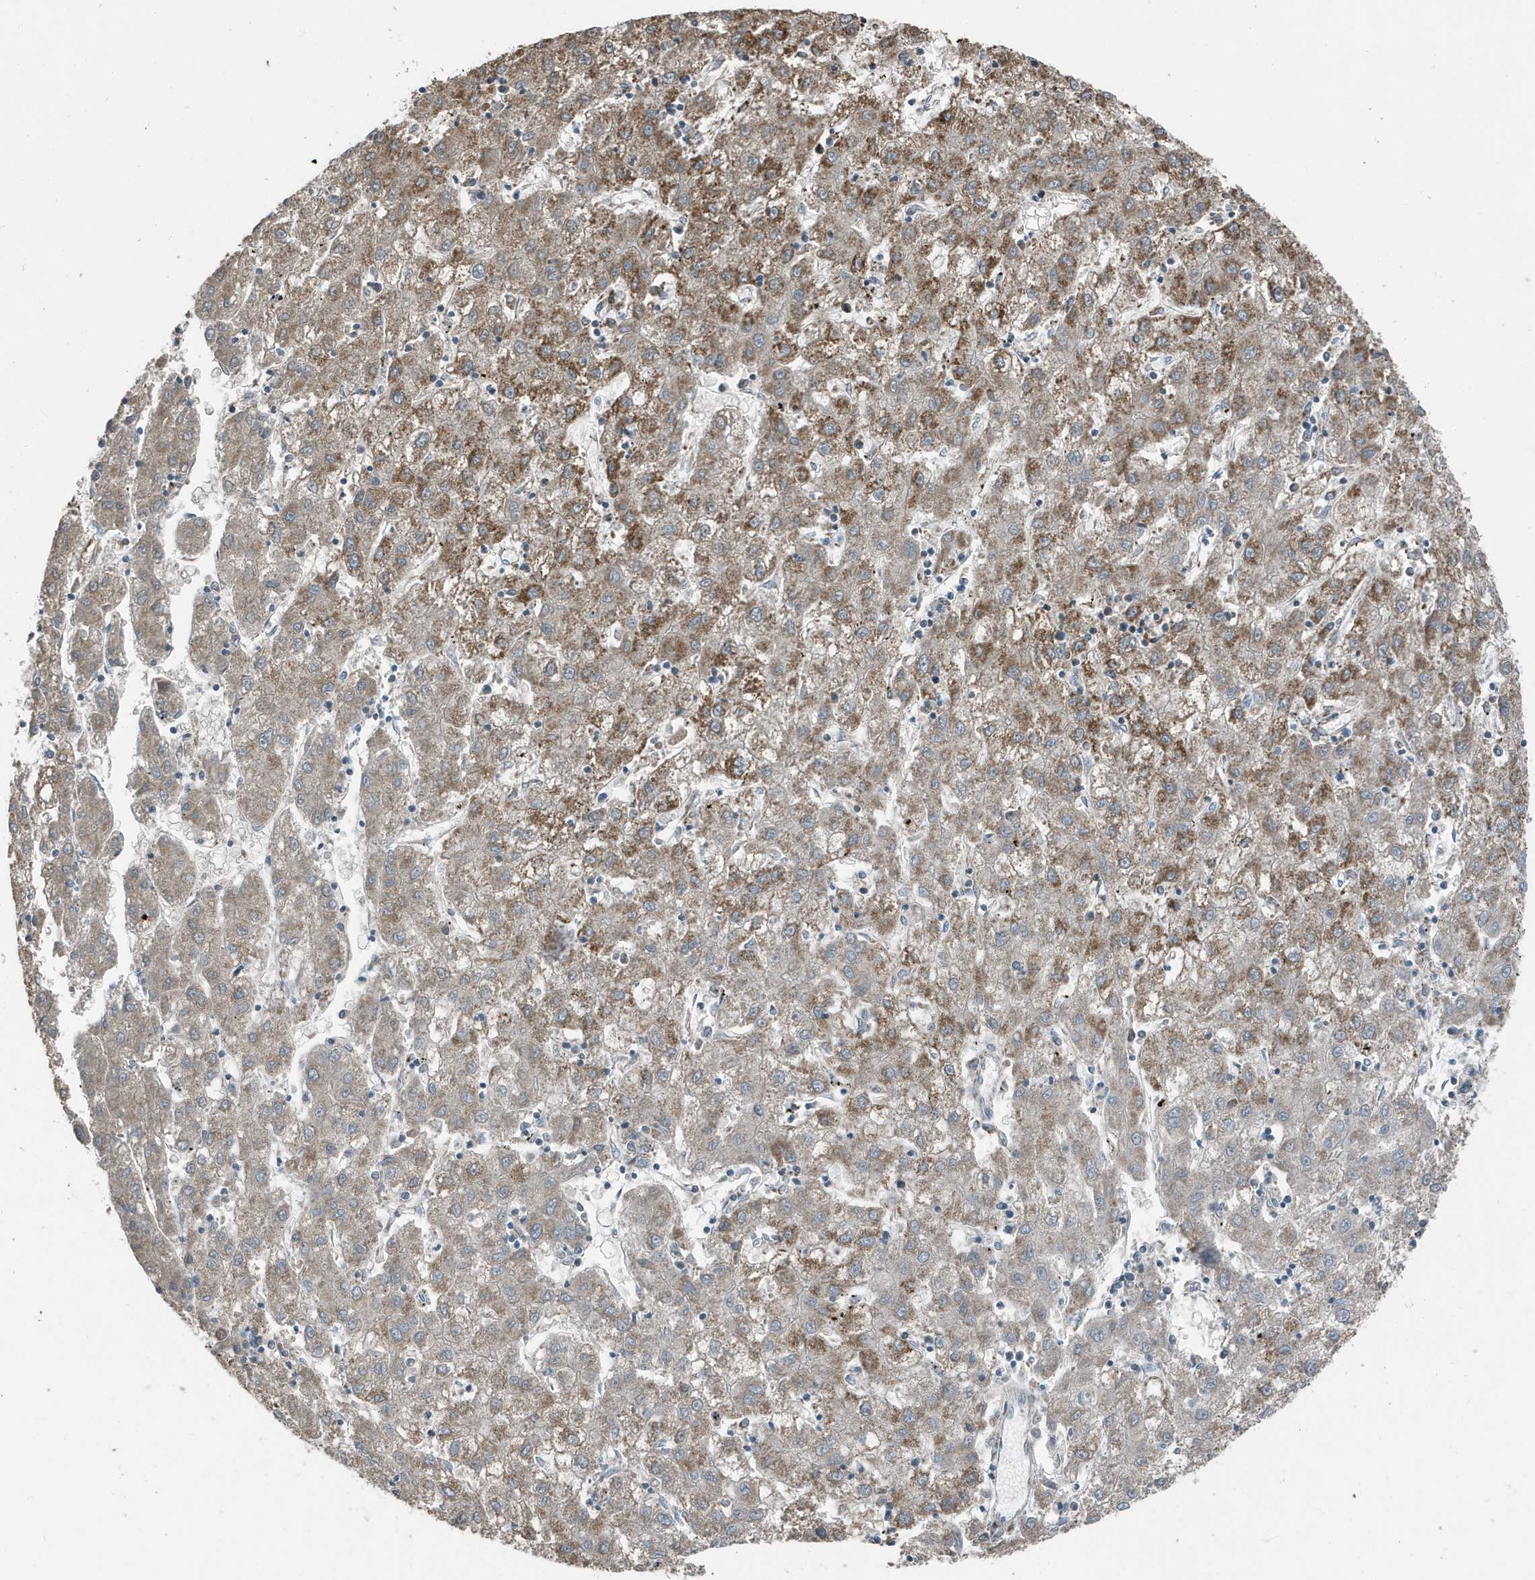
{"staining": {"intensity": "moderate", "quantity": "25%-75%", "location": "cytoplasmic/membranous"}, "tissue": "liver cancer", "cell_type": "Tumor cells", "image_type": "cancer", "snomed": [{"axis": "morphology", "description": "Carcinoma, Hepatocellular, NOS"}, {"axis": "topography", "description": "Liver"}], "caption": "Immunohistochemical staining of human liver hepatocellular carcinoma demonstrates moderate cytoplasmic/membranous protein staining in about 25%-75% of tumor cells. (Stains: DAB (3,3'-diaminobenzidine) in brown, nuclei in blue, Microscopy: brightfield microscopy at high magnification).", "gene": "MT-CYB", "patient": {"sex": "male", "age": 72}}